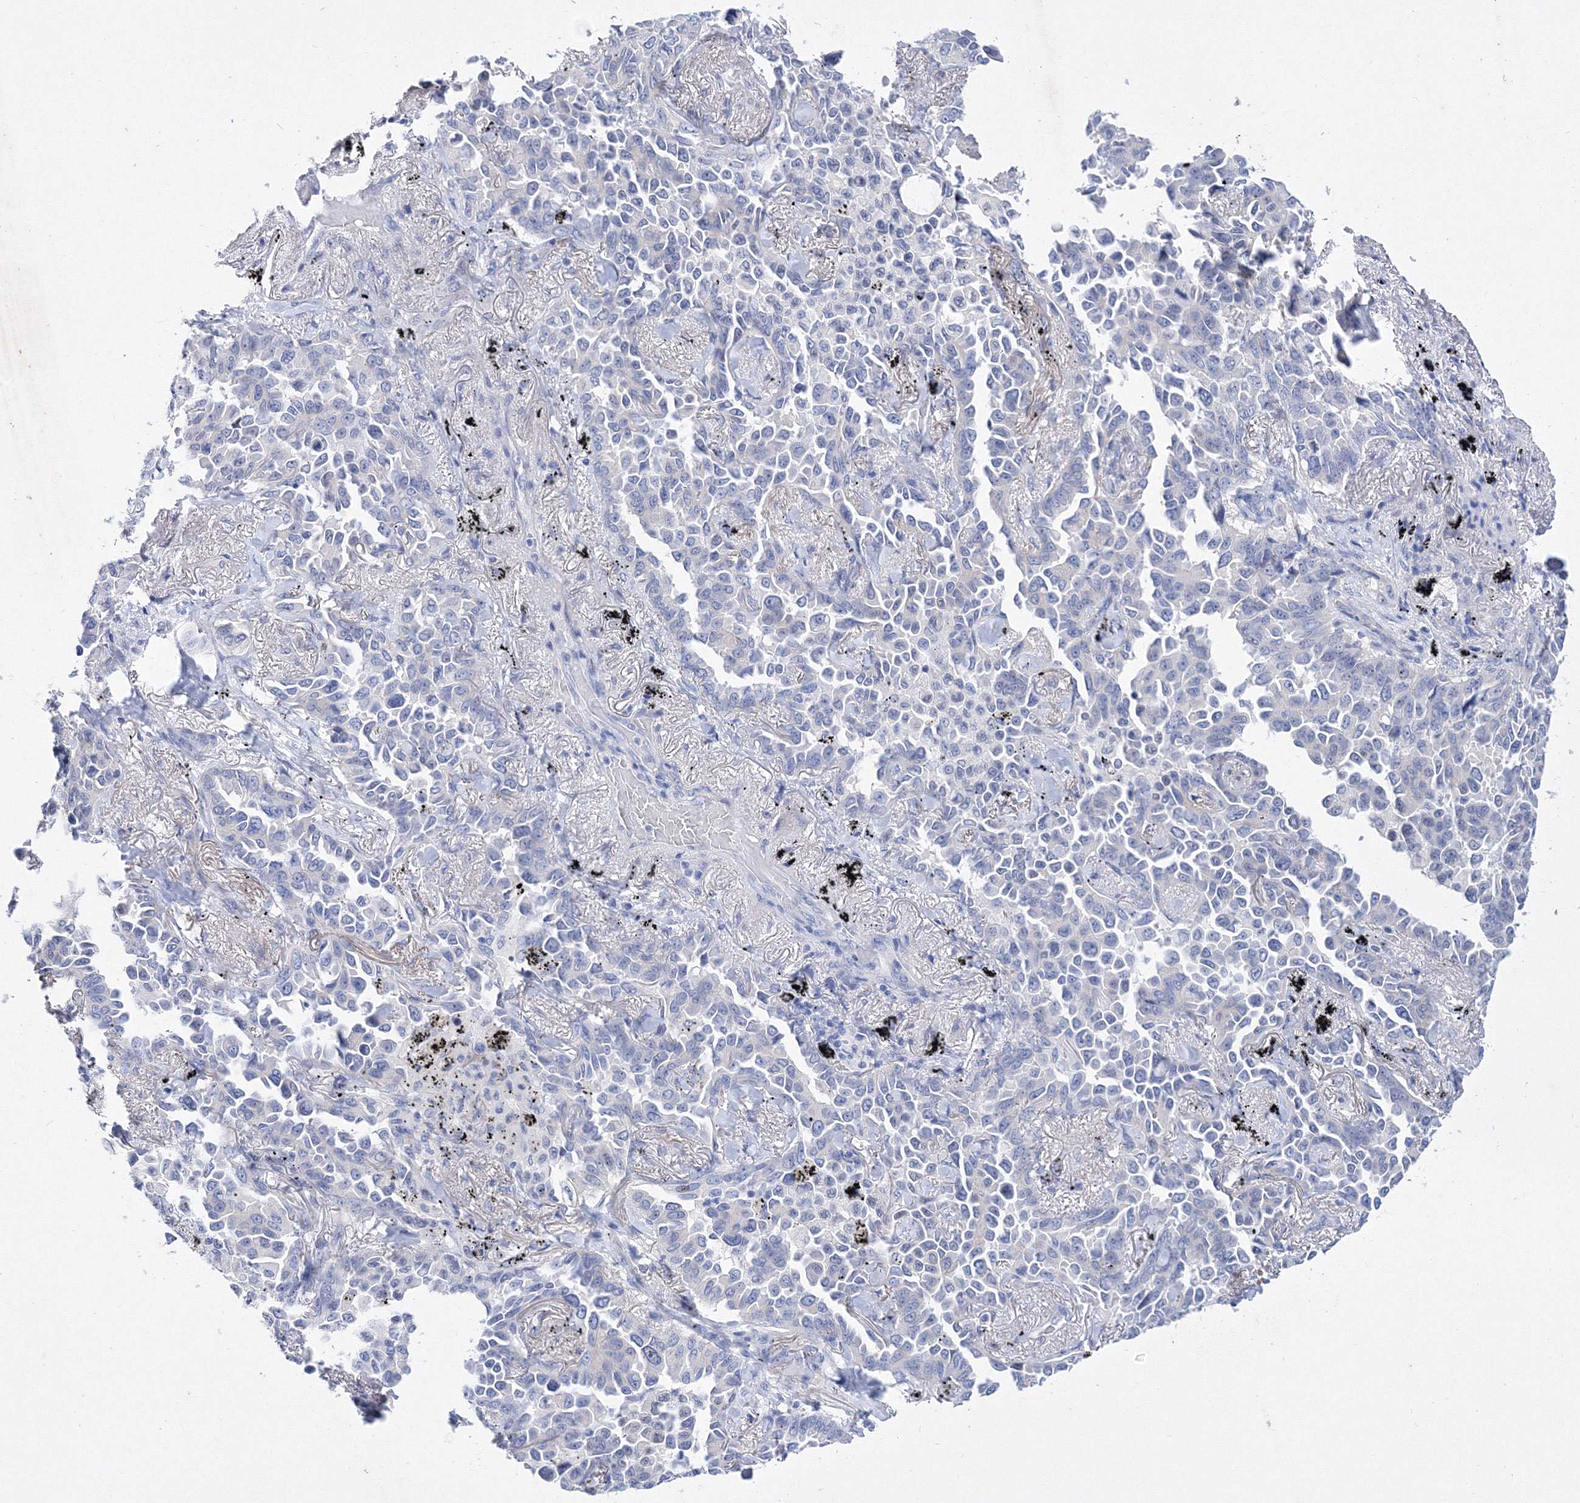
{"staining": {"intensity": "negative", "quantity": "none", "location": "none"}, "tissue": "lung cancer", "cell_type": "Tumor cells", "image_type": "cancer", "snomed": [{"axis": "morphology", "description": "Adenocarcinoma, NOS"}, {"axis": "topography", "description": "Lung"}], "caption": "Tumor cells show no significant protein staining in lung cancer (adenocarcinoma).", "gene": "GPN1", "patient": {"sex": "female", "age": 67}}